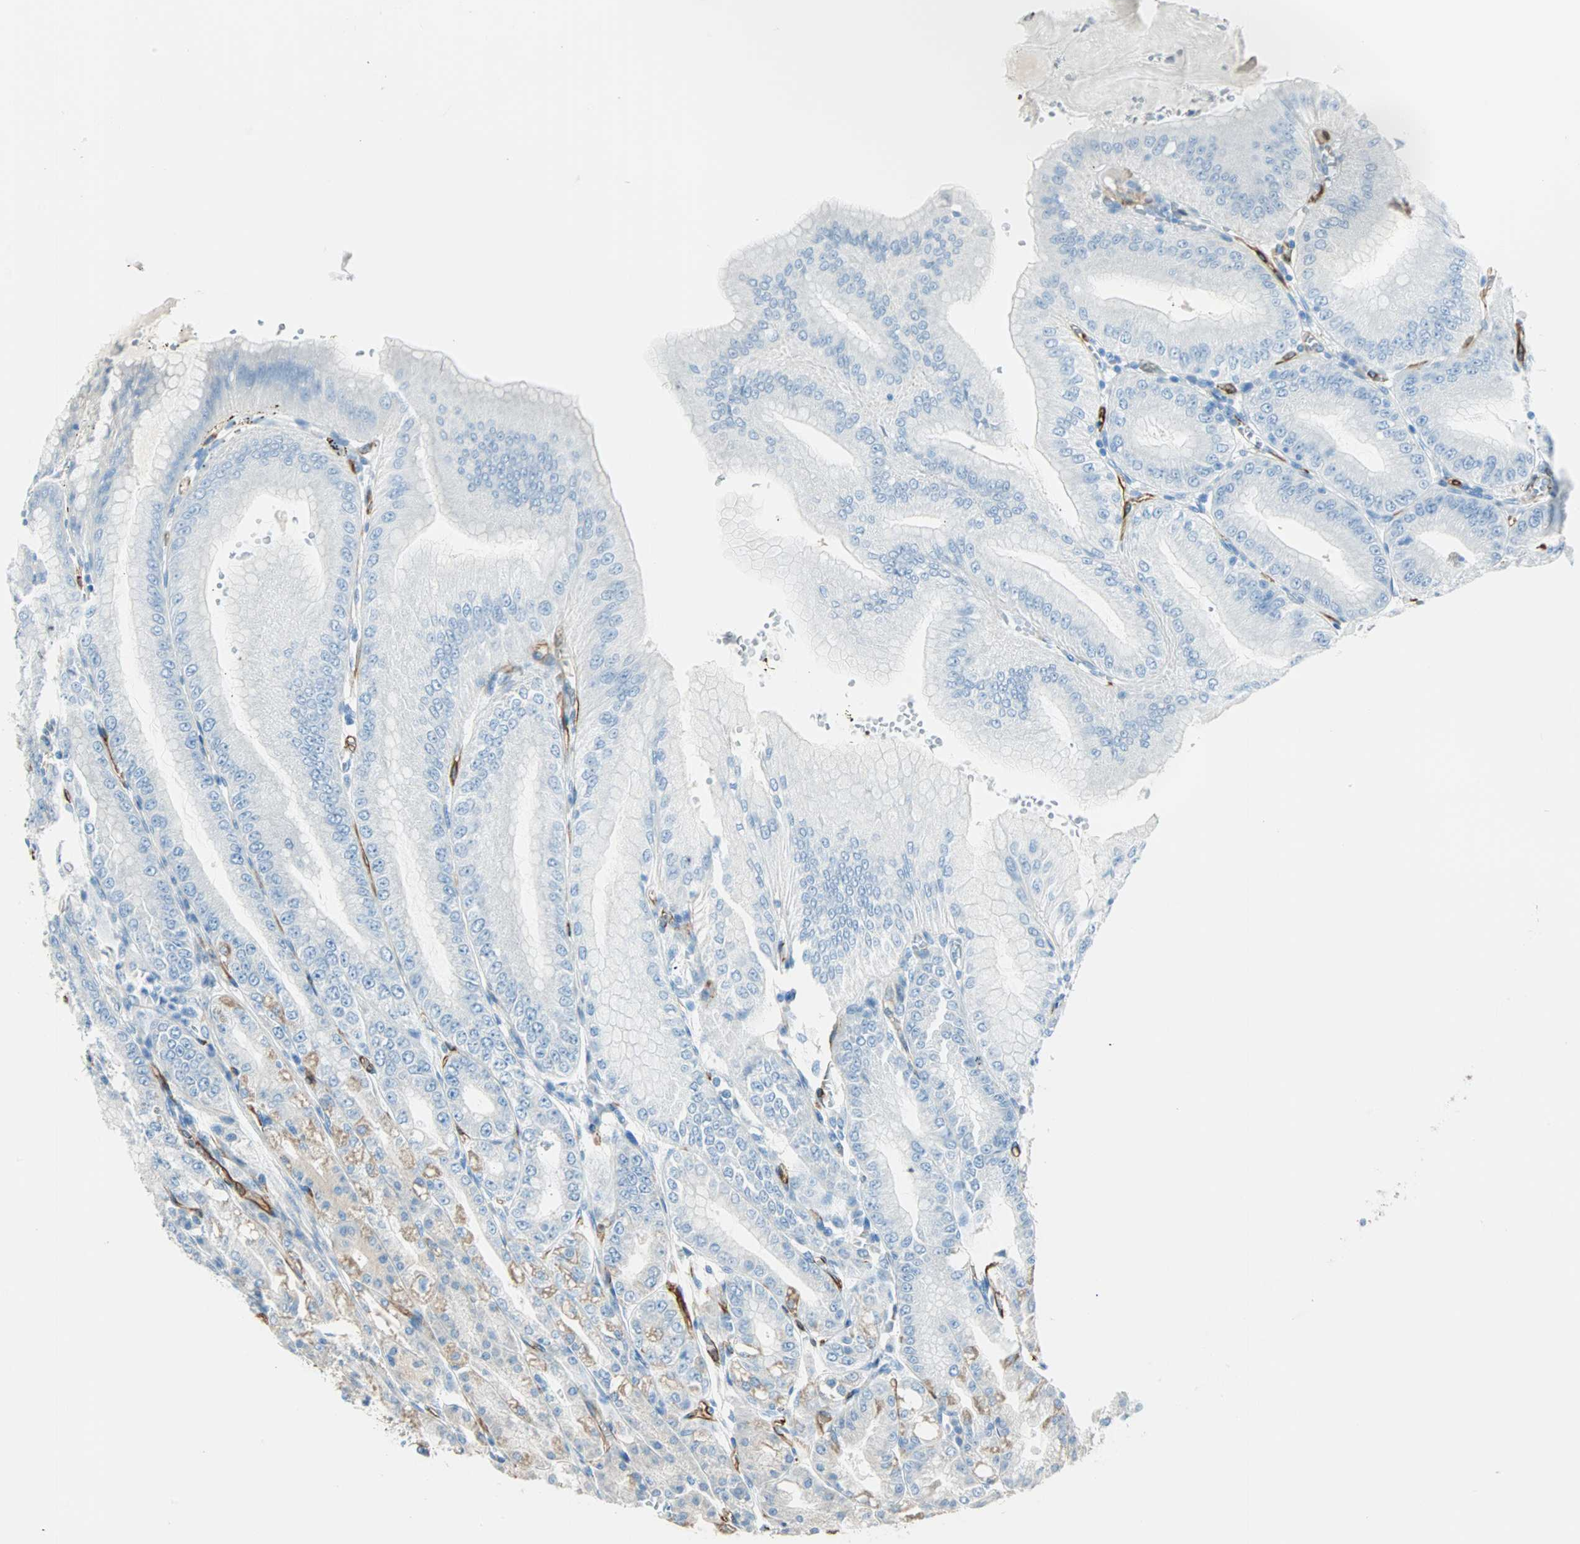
{"staining": {"intensity": "weak", "quantity": "25%-75%", "location": "cytoplasmic/membranous"}, "tissue": "stomach", "cell_type": "Glandular cells", "image_type": "normal", "snomed": [{"axis": "morphology", "description": "Normal tissue, NOS"}, {"axis": "topography", "description": "Stomach, lower"}], "caption": "Immunohistochemical staining of benign human stomach demonstrates 25%-75% levels of weak cytoplasmic/membranous protein expression in about 25%-75% of glandular cells. (DAB (3,3'-diaminobenzidine) IHC with brightfield microscopy, high magnification).", "gene": "NES", "patient": {"sex": "male", "age": 71}}